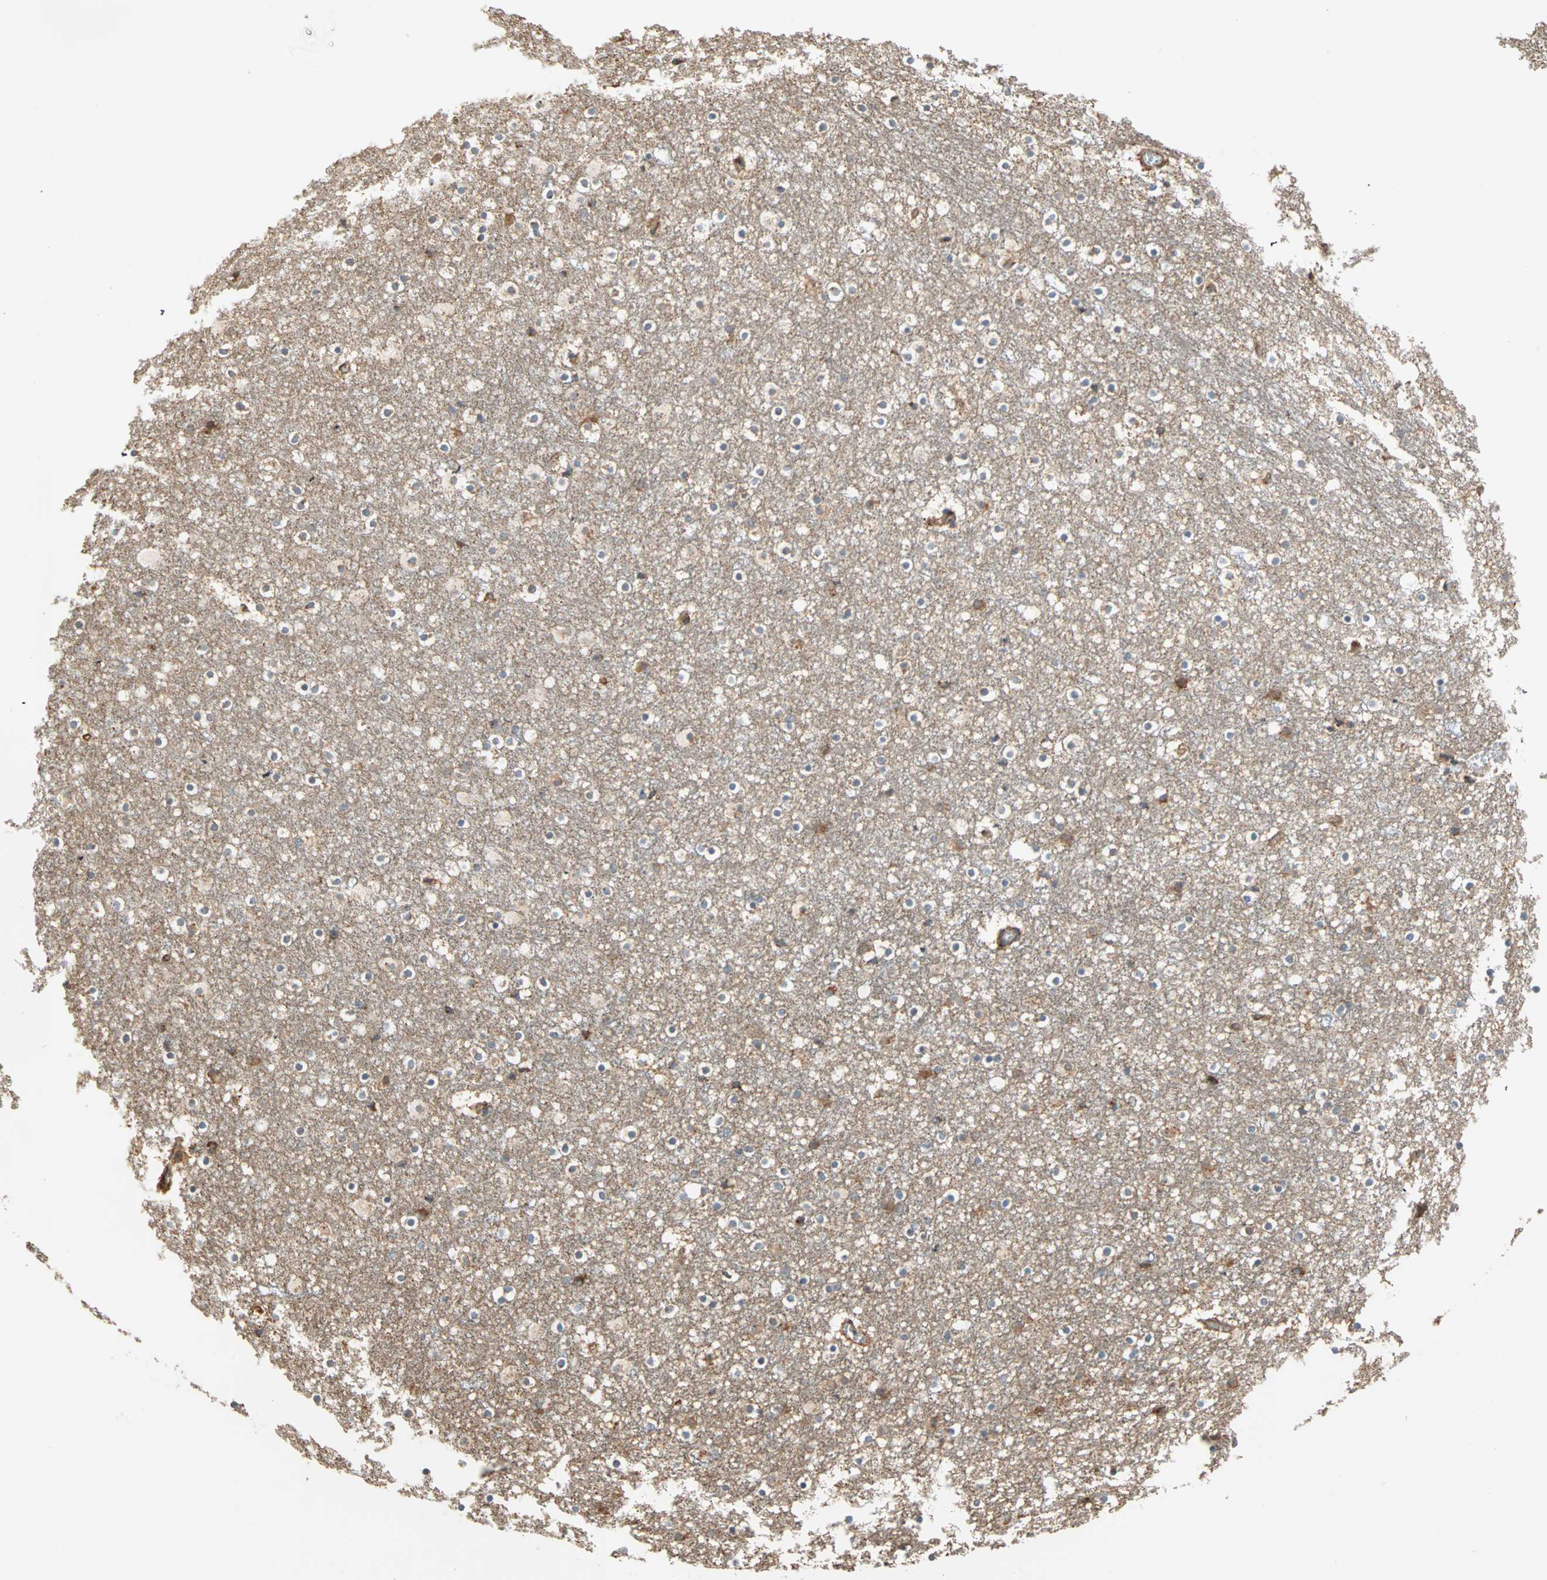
{"staining": {"intensity": "moderate", "quantity": "25%-75%", "location": "cytoplasmic/membranous"}, "tissue": "caudate", "cell_type": "Glial cells", "image_type": "normal", "snomed": [{"axis": "morphology", "description": "Normal tissue, NOS"}, {"axis": "topography", "description": "Lateral ventricle wall"}], "caption": "The image reveals immunohistochemical staining of benign caudate. There is moderate cytoplasmic/membranous positivity is identified in about 25%-75% of glial cells. The protein of interest is shown in brown color, while the nuclei are stained blue.", "gene": "P4HA1", "patient": {"sex": "male", "age": 45}}